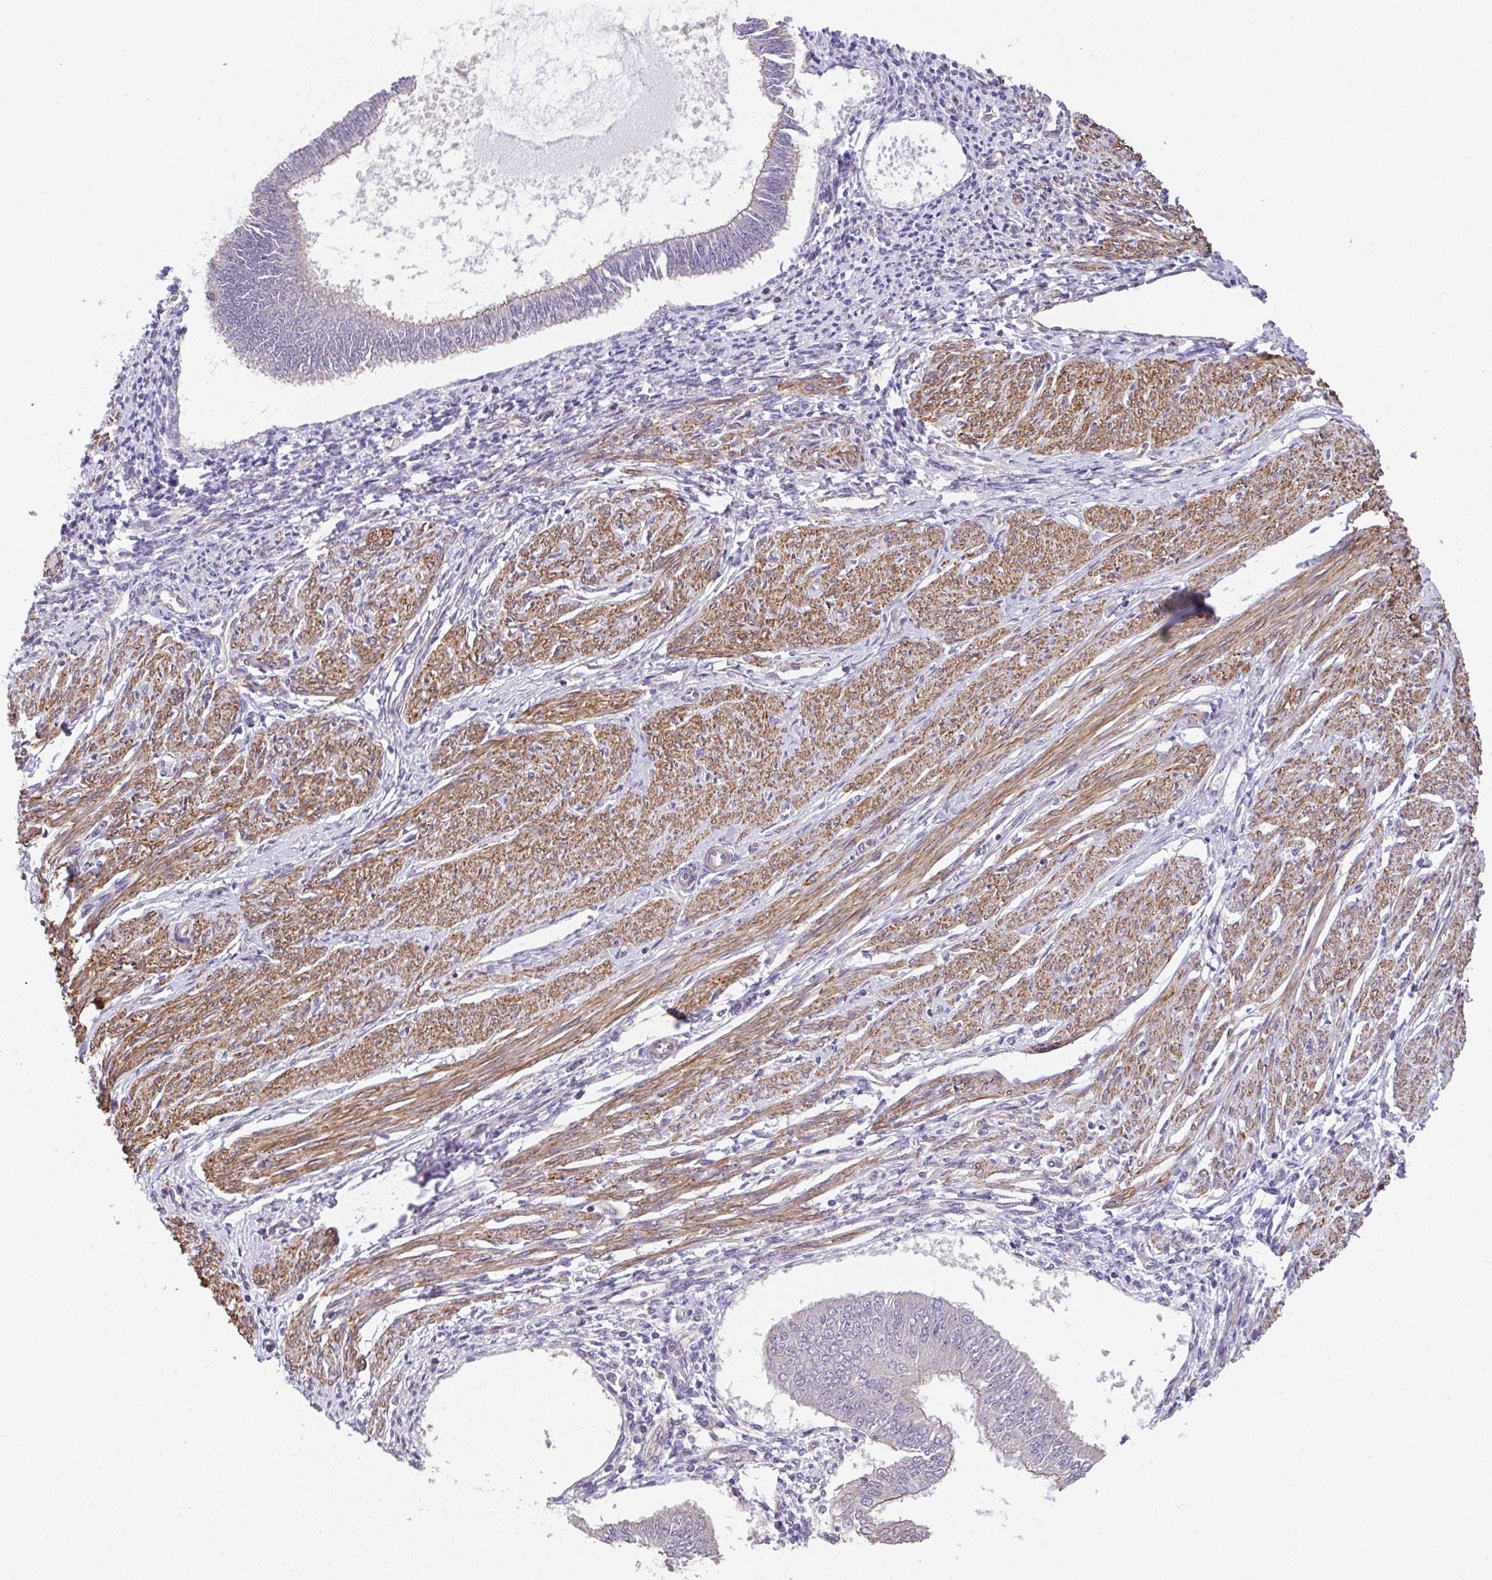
{"staining": {"intensity": "negative", "quantity": "none", "location": "none"}, "tissue": "endometrial cancer", "cell_type": "Tumor cells", "image_type": "cancer", "snomed": [{"axis": "morphology", "description": "Adenocarcinoma, NOS"}, {"axis": "topography", "description": "Endometrium"}], "caption": "Immunohistochemical staining of human endometrial cancer (adenocarcinoma) demonstrates no significant positivity in tumor cells. (Immunohistochemistry, brightfield microscopy, high magnification).", "gene": "ZNF696", "patient": {"sex": "female", "age": 58}}